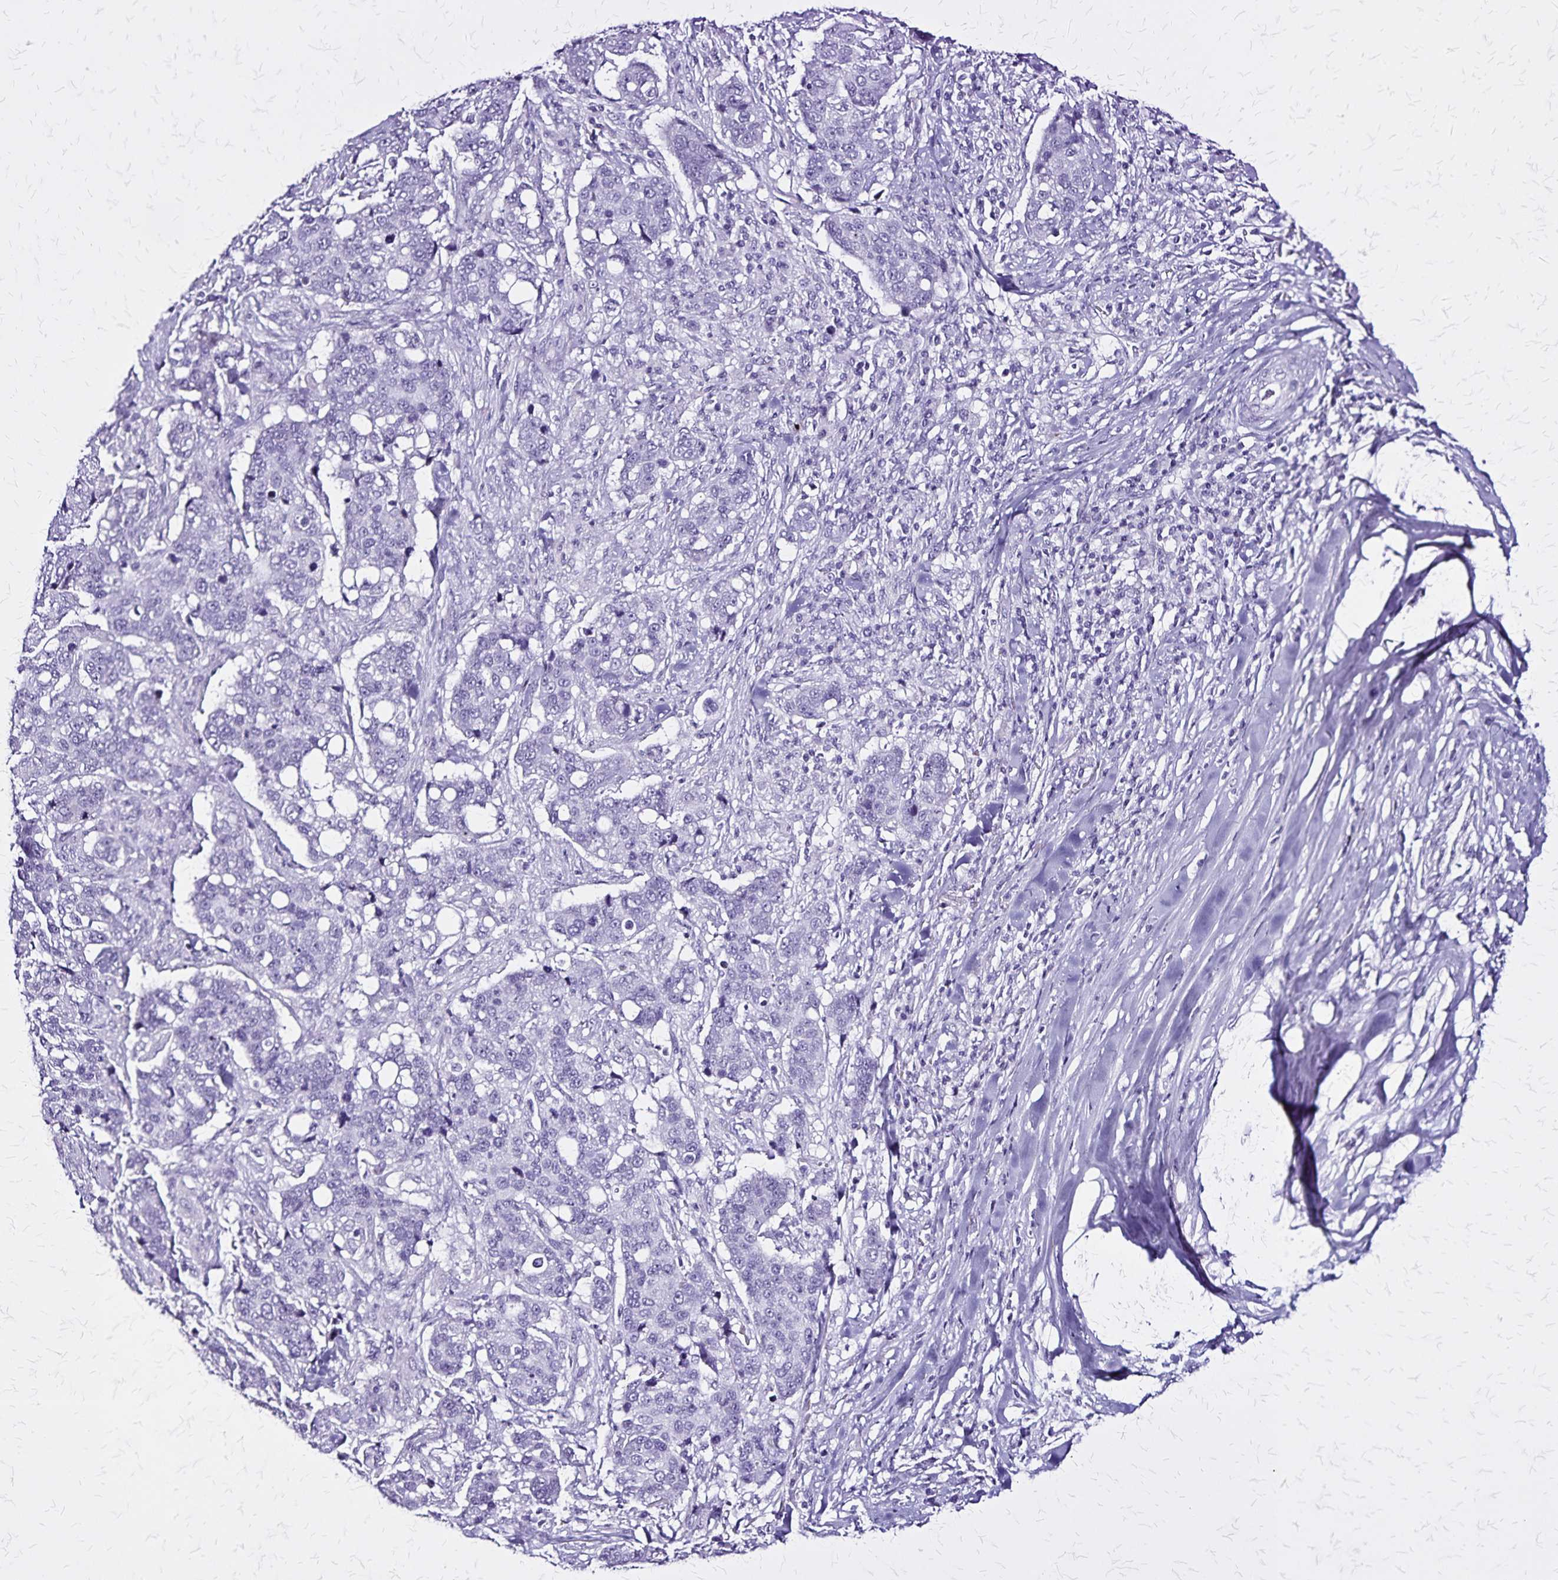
{"staining": {"intensity": "negative", "quantity": "none", "location": "none"}, "tissue": "lung cancer", "cell_type": "Tumor cells", "image_type": "cancer", "snomed": [{"axis": "morphology", "description": "Squamous cell carcinoma, NOS"}, {"axis": "topography", "description": "Lymph node"}, {"axis": "topography", "description": "Lung"}], "caption": "Tumor cells show no significant positivity in lung squamous cell carcinoma.", "gene": "KRT2", "patient": {"sex": "male", "age": 61}}